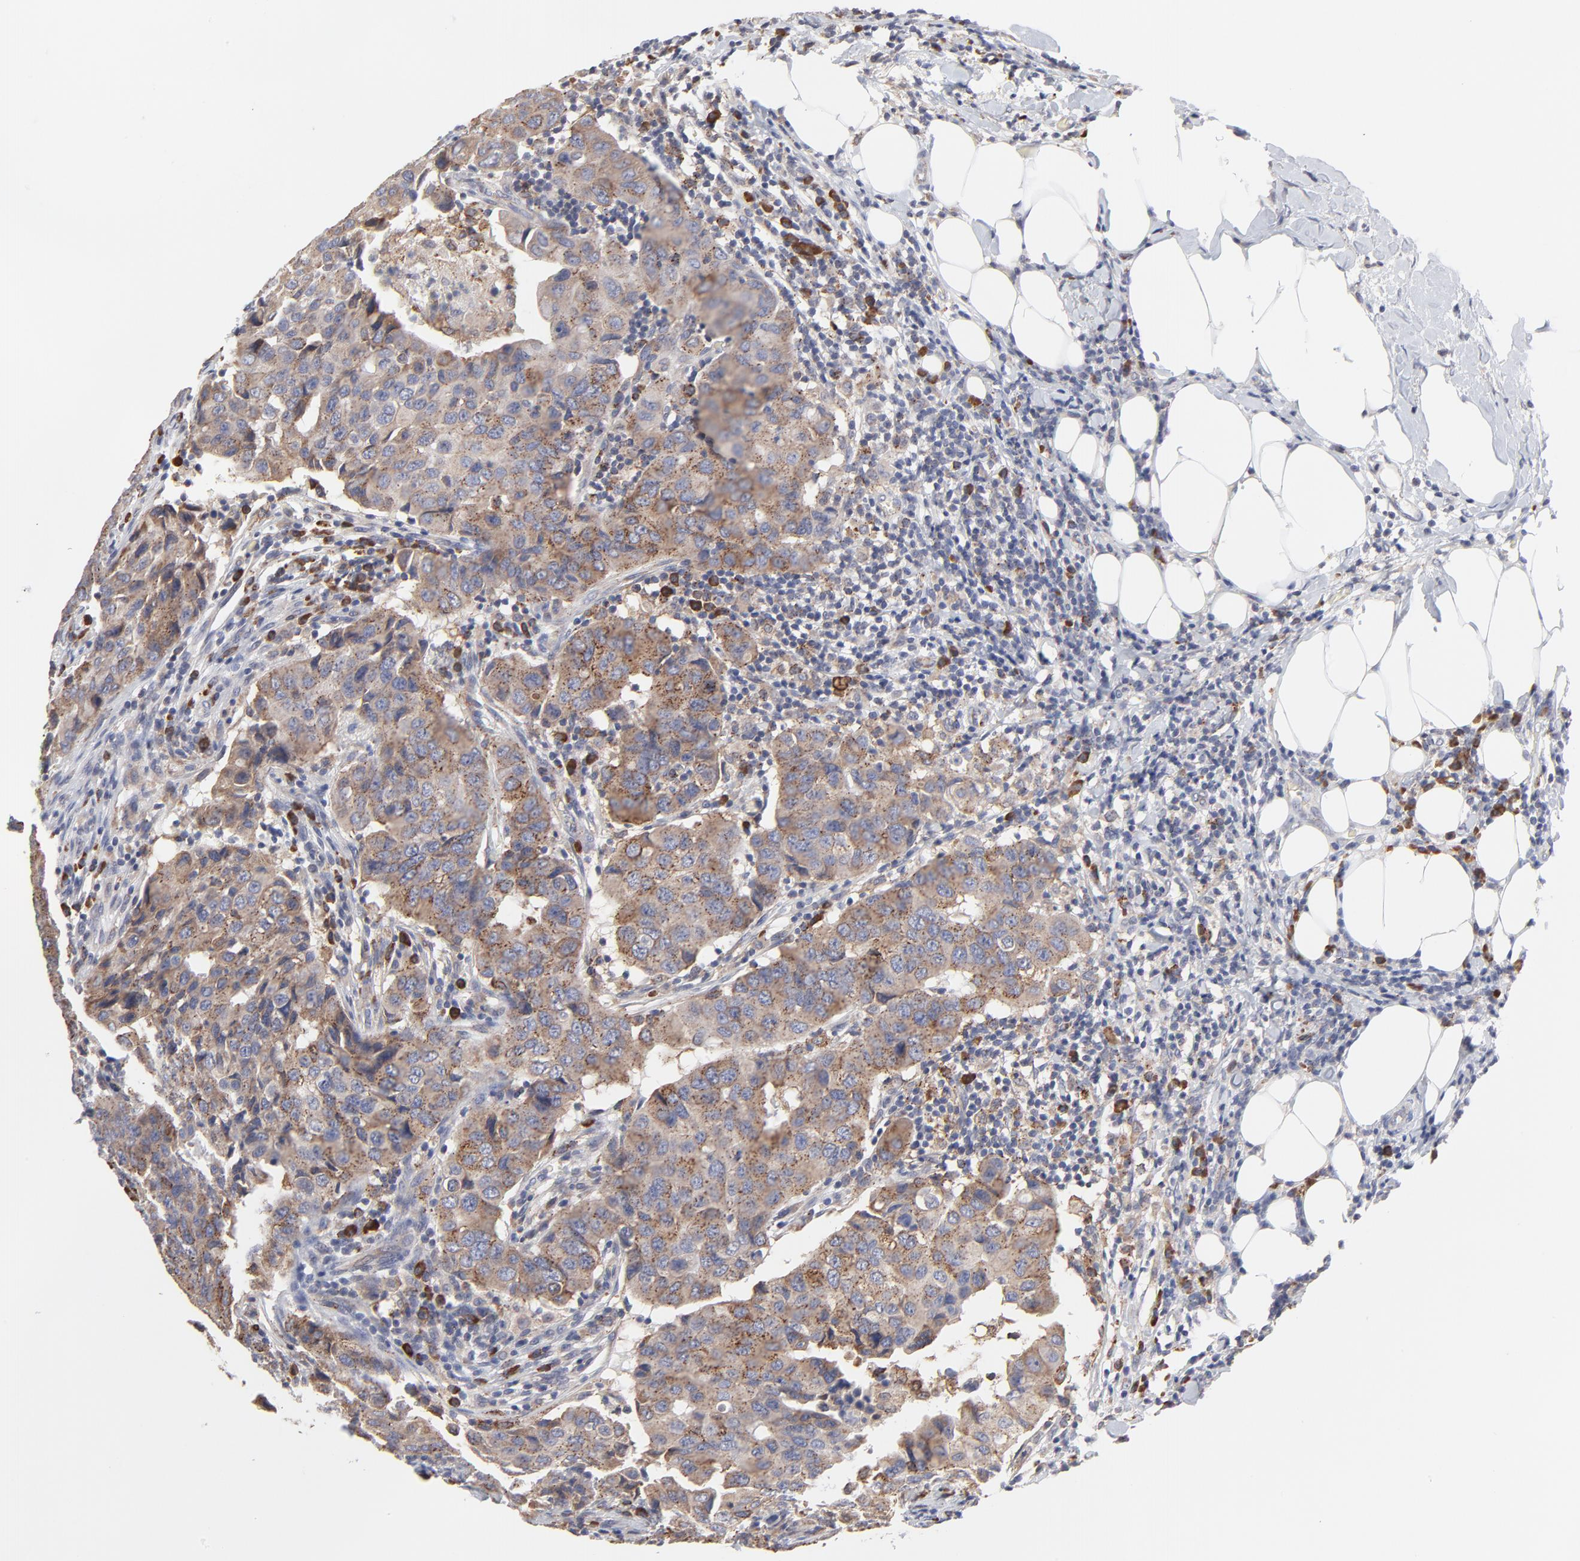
{"staining": {"intensity": "moderate", "quantity": ">75%", "location": "cytoplasmic/membranous"}, "tissue": "breast cancer", "cell_type": "Tumor cells", "image_type": "cancer", "snomed": [{"axis": "morphology", "description": "Duct carcinoma"}, {"axis": "topography", "description": "Breast"}], "caption": "High-magnification brightfield microscopy of breast cancer stained with DAB (3,3'-diaminobenzidine) (brown) and counterstained with hematoxylin (blue). tumor cells exhibit moderate cytoplasmic/membranous staining is seen in approximately>75% of cells. Immunohistochemistry (ihc) stains the protein of interest in brown and the nuclei are stained blue.", "gene": "TRIM22", "patient": {"sex": "female", "age": 54}}